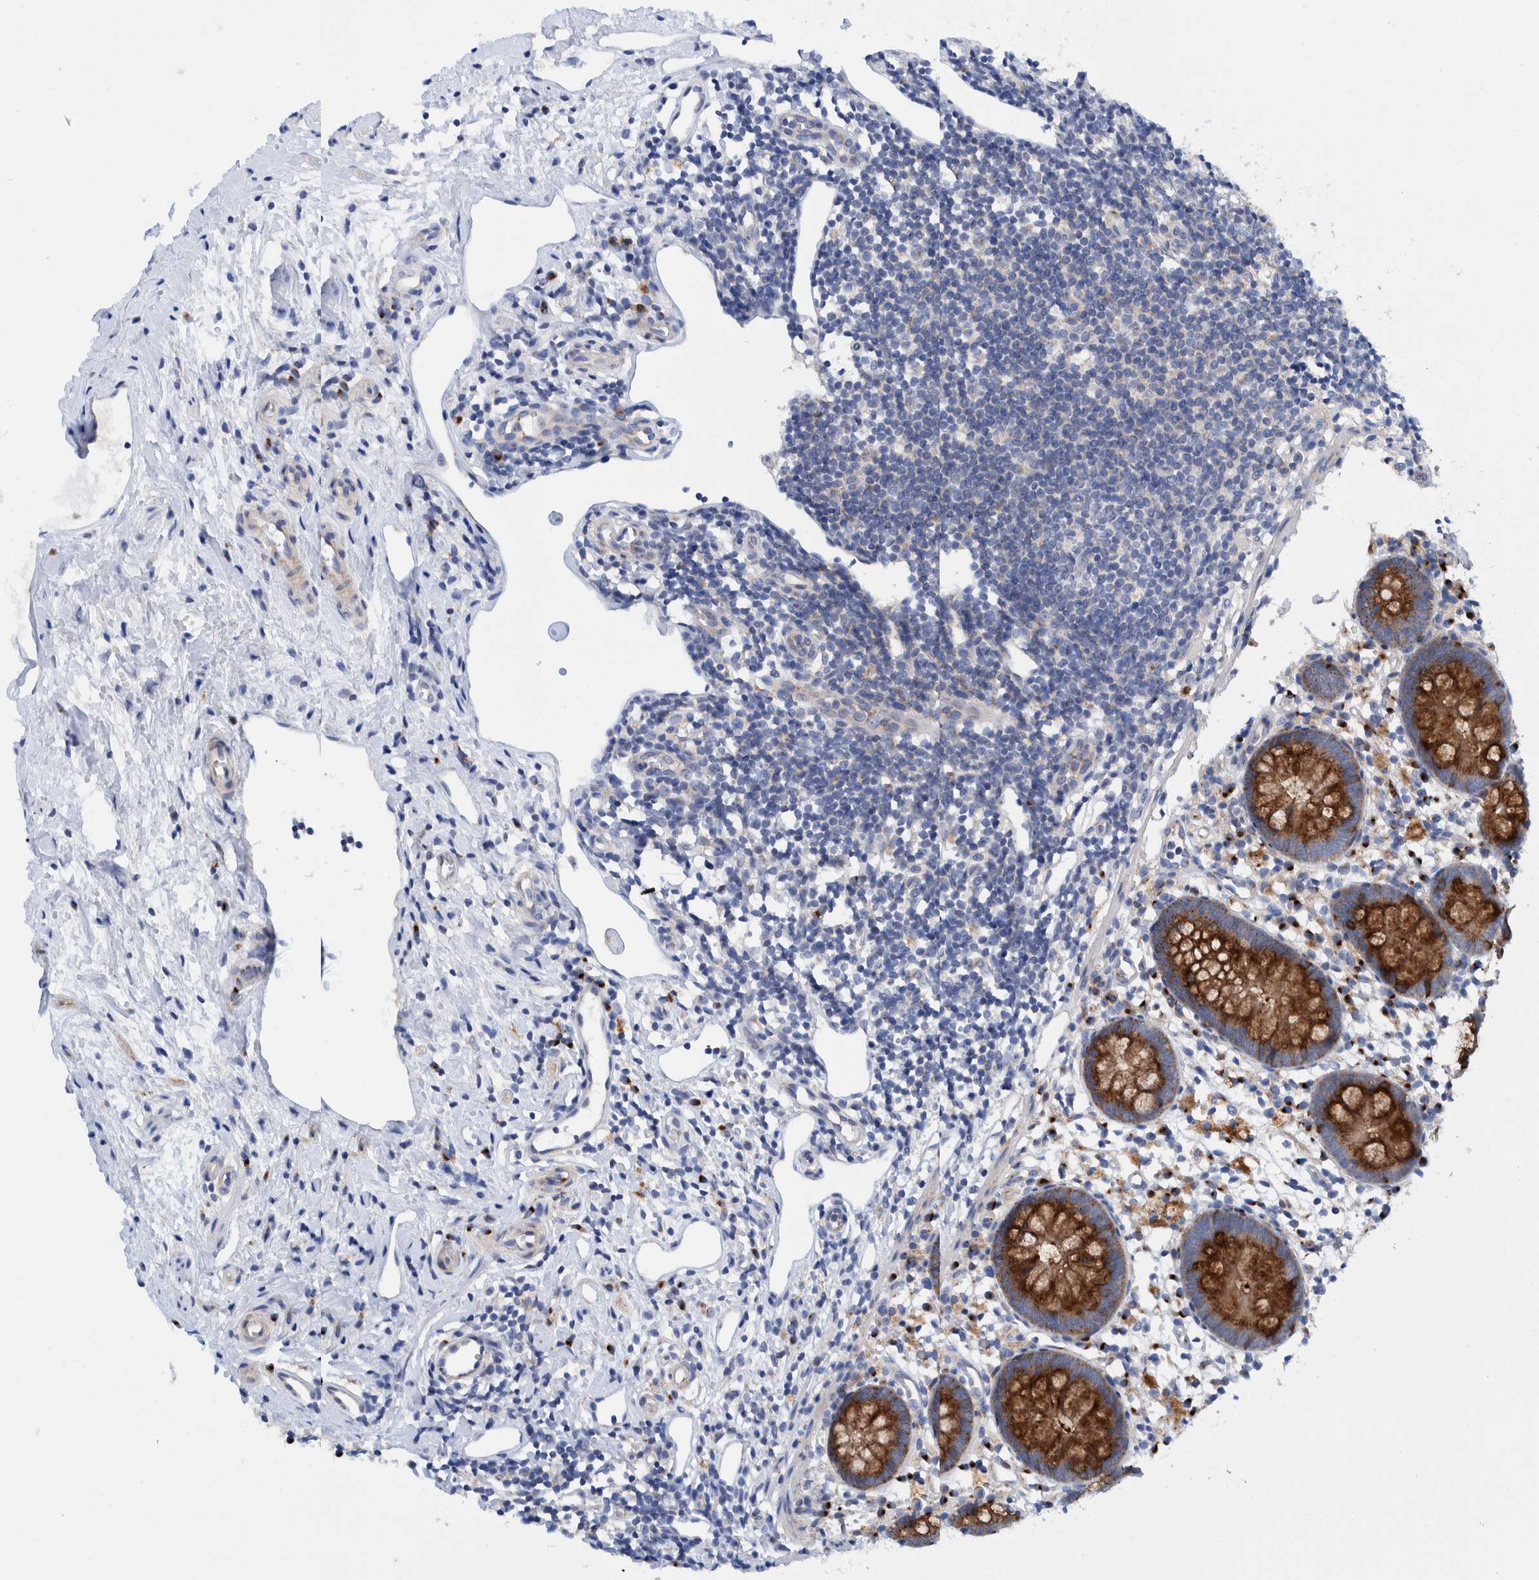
{"staining": {"intensity": "strong", "quantity": ">75%", "location": "cytoplasmic/membranous"}, "tissue": "appendix", "cell_type": "Glandular cells", "image_type": "normal", "snomed": [{"axis": "morphology", "description": "Normal tissue, NOS"}, {"axis": "topography", "description": "Appendix"}], "caption": "Immunohistochemical staining of normal appendix shows >75% levels of strong cytoplasmic/membranous protein positivity in about >75% of glandular cells.", "gene": "TRIM58", "patient": {"sex": "female", "age": 20}}